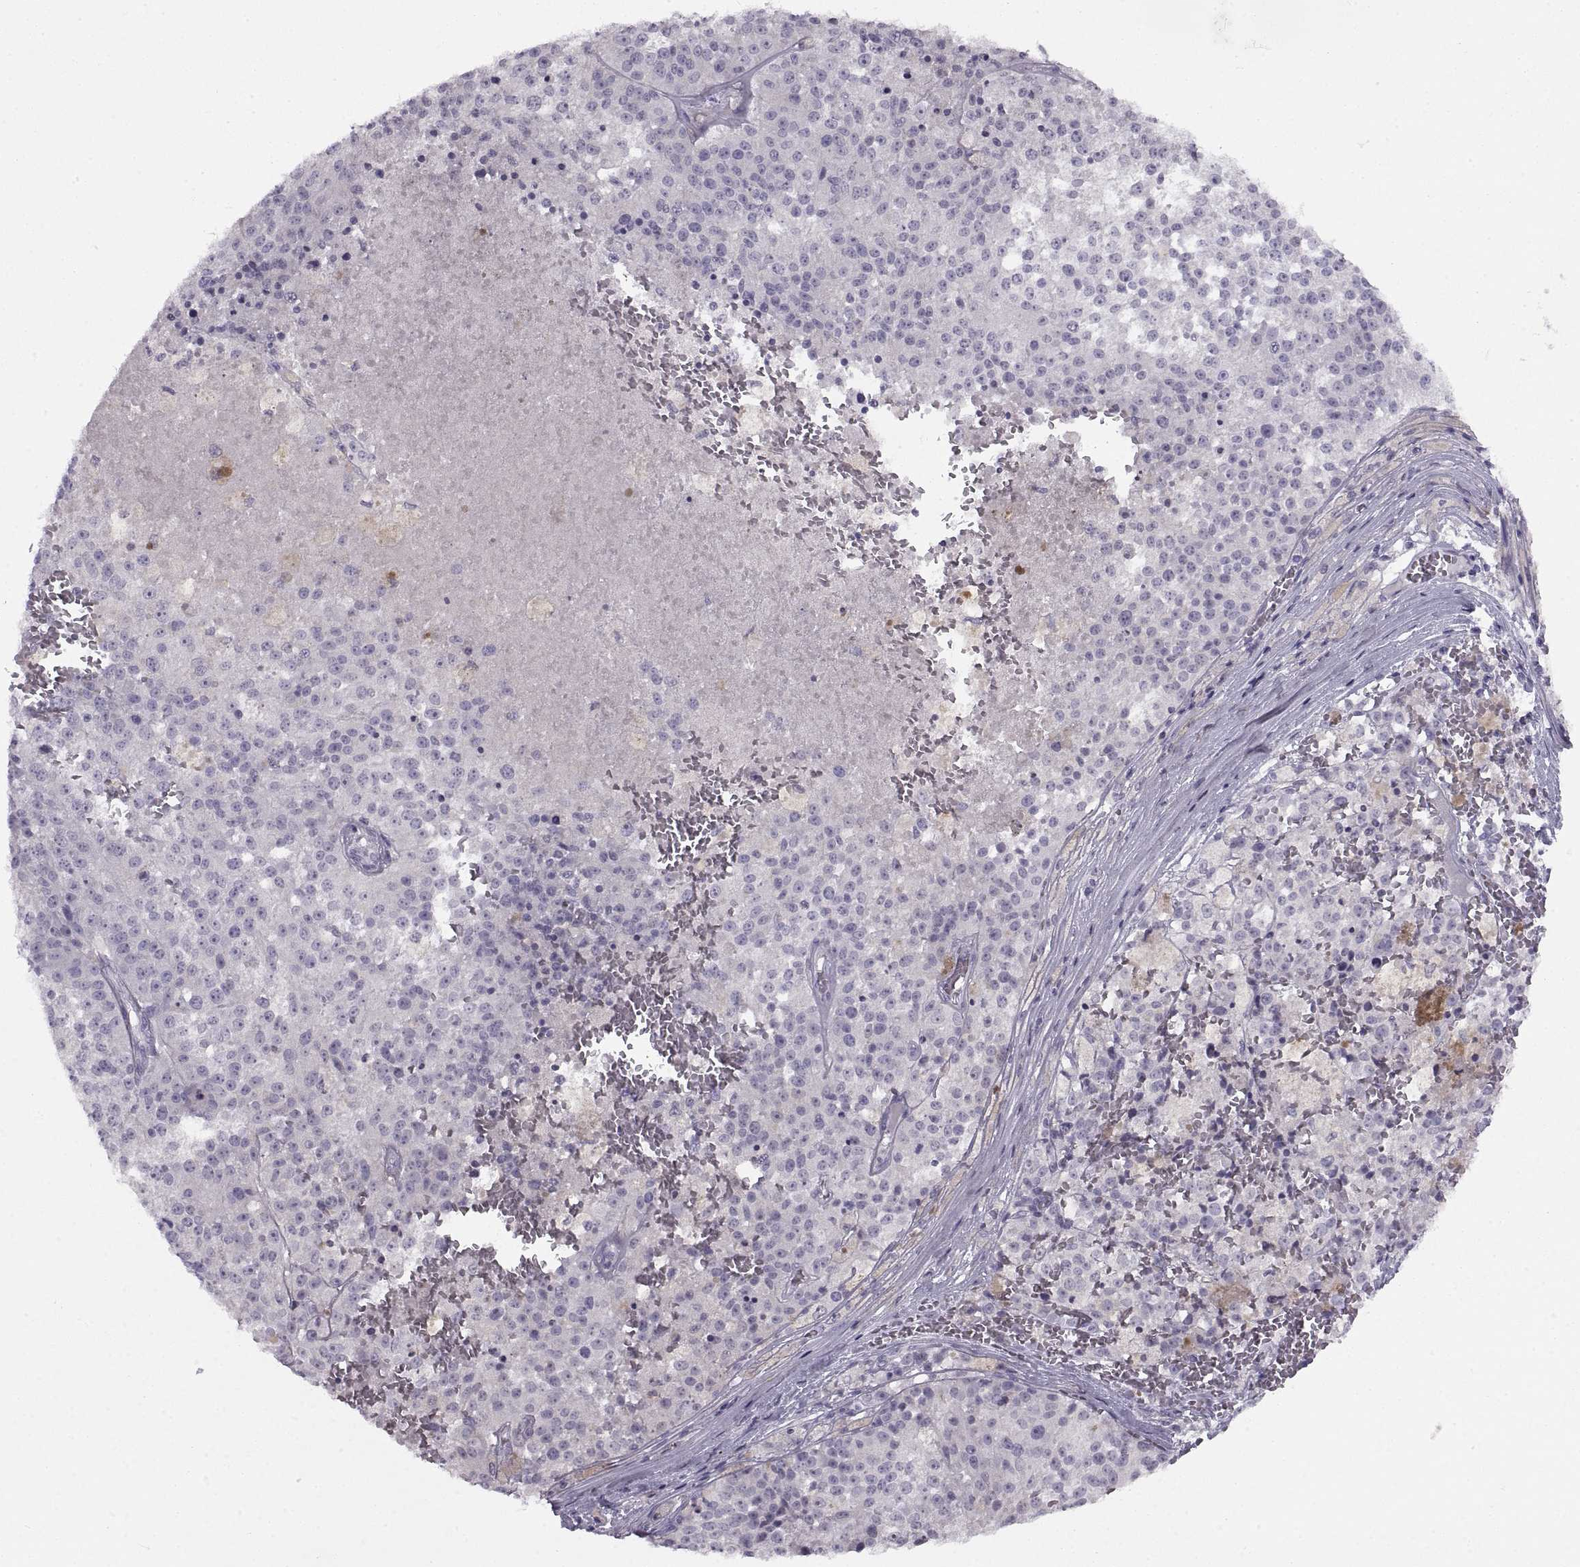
{"staining": {"intensity": "negative", "quantity": "none", "location": "none"}, "tissue": "melanoma", "cell_type": "Tumor cells", "image_type": "cancer", "snomed": [{"axis": "morphology", "description": "Malignant melanoma, Metastatic site"}, {"axis": "topography", "description": "Lymph node"}], "caption": "This is an immunohistochemistry image of melanoma. There is no staining in tumor cells.", "gene": "BSPH1", "patient": {"sex": "female", "age": 64}}